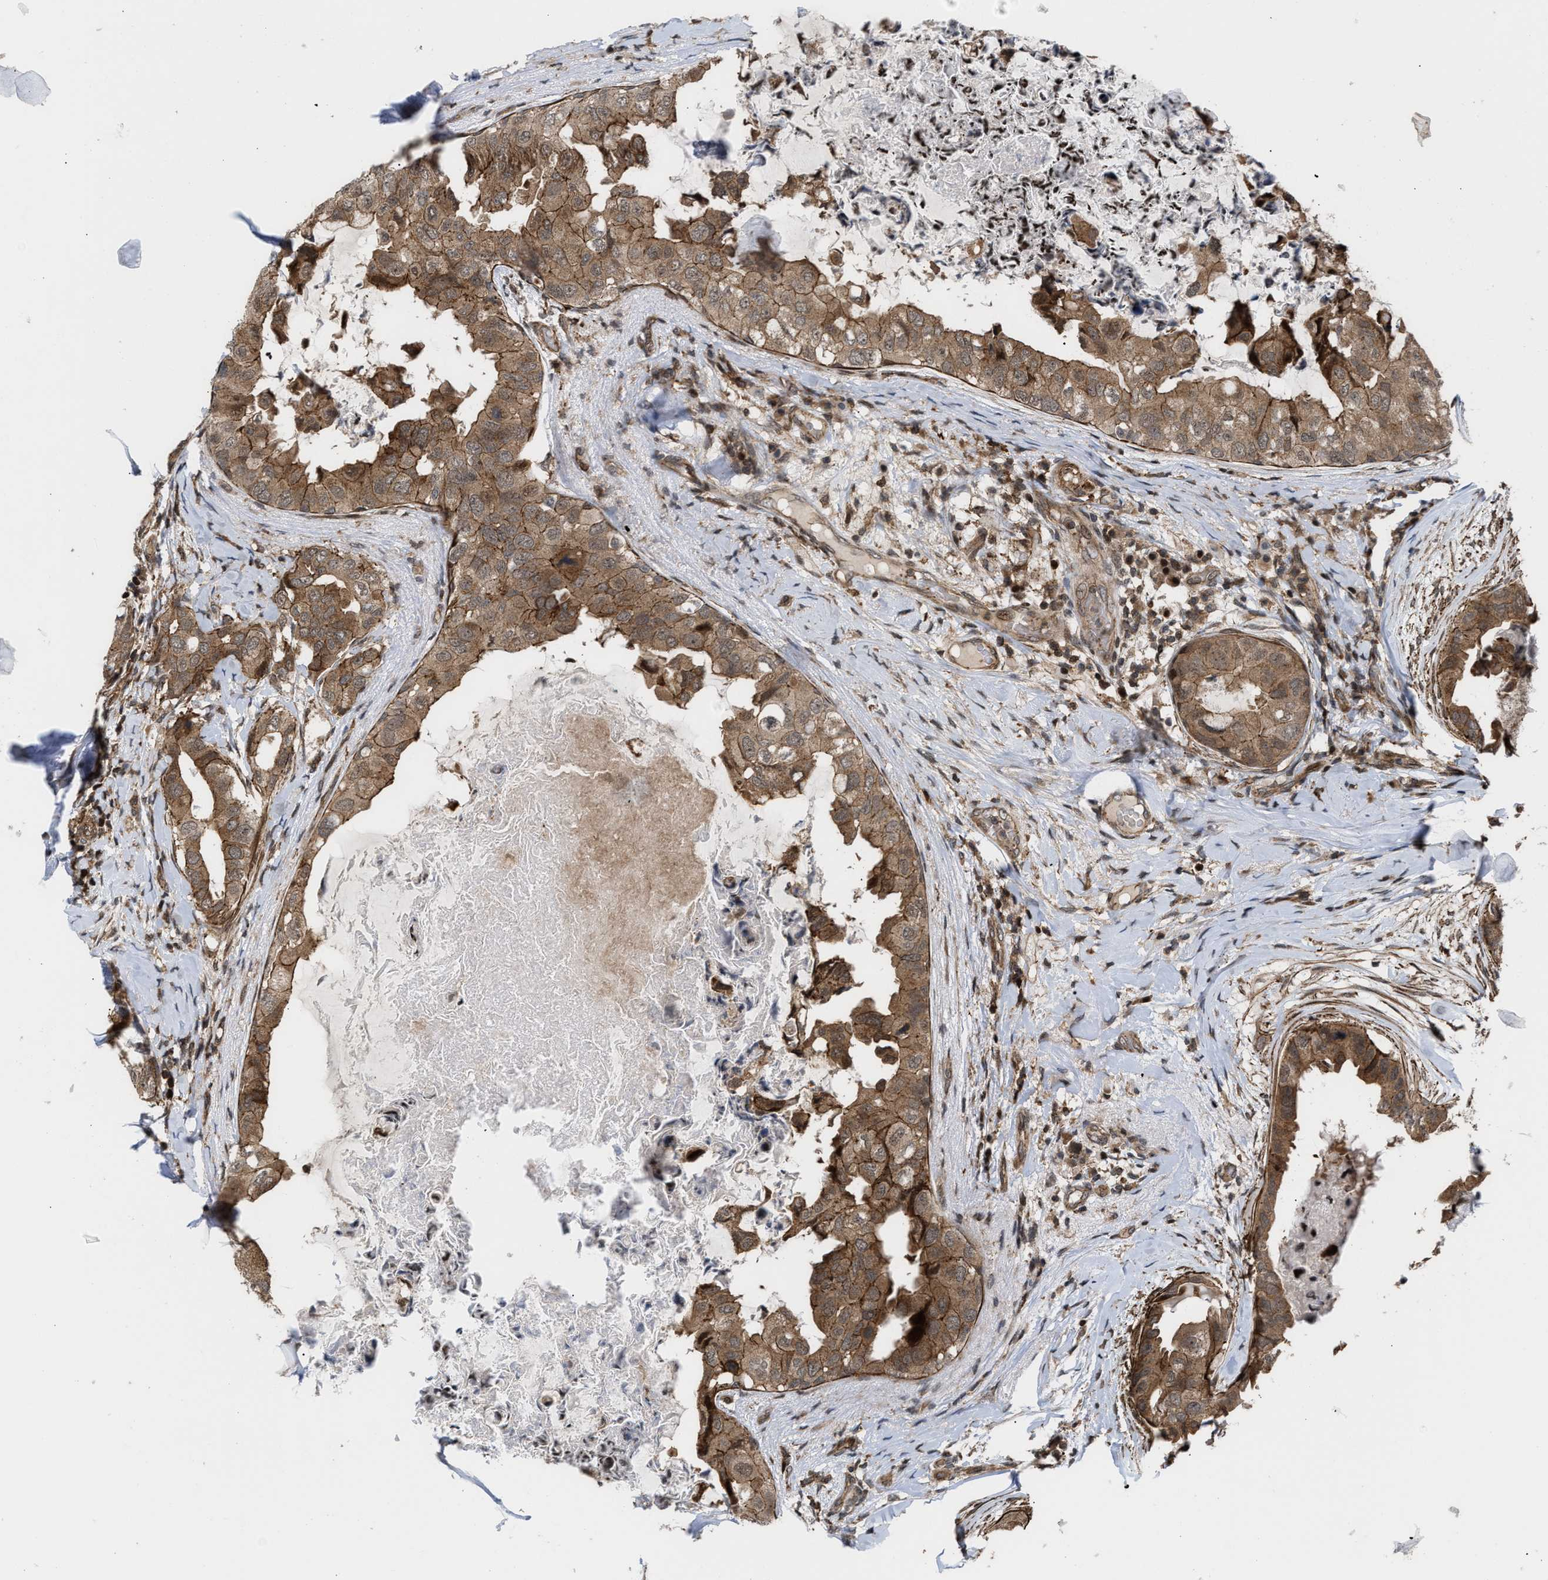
{"staining": {"intensity": "moderate", "quantity": ">75%", "location": "cytoplasmic/membranous"}, "tissue": "breast cancer", "cell_type": "Tumor cells", "image_type": "cancer", "snomed": [{"axis": "morphology", "description": "Normal tissue, NOS"}, {"axis": "morphology", "description": "Duct carcinoma"}, {"axis": "topography", "description": "Breast"}], "caption": "Immunohistochemical staining of human breast cancer (infiltrating ductal carcinoma) exhibits moderate cytoplasmic/membranous protein expression in about >75% of tumor cells.", "gene": "STAU2", "patient": {"sex": "female", "age": 40}}